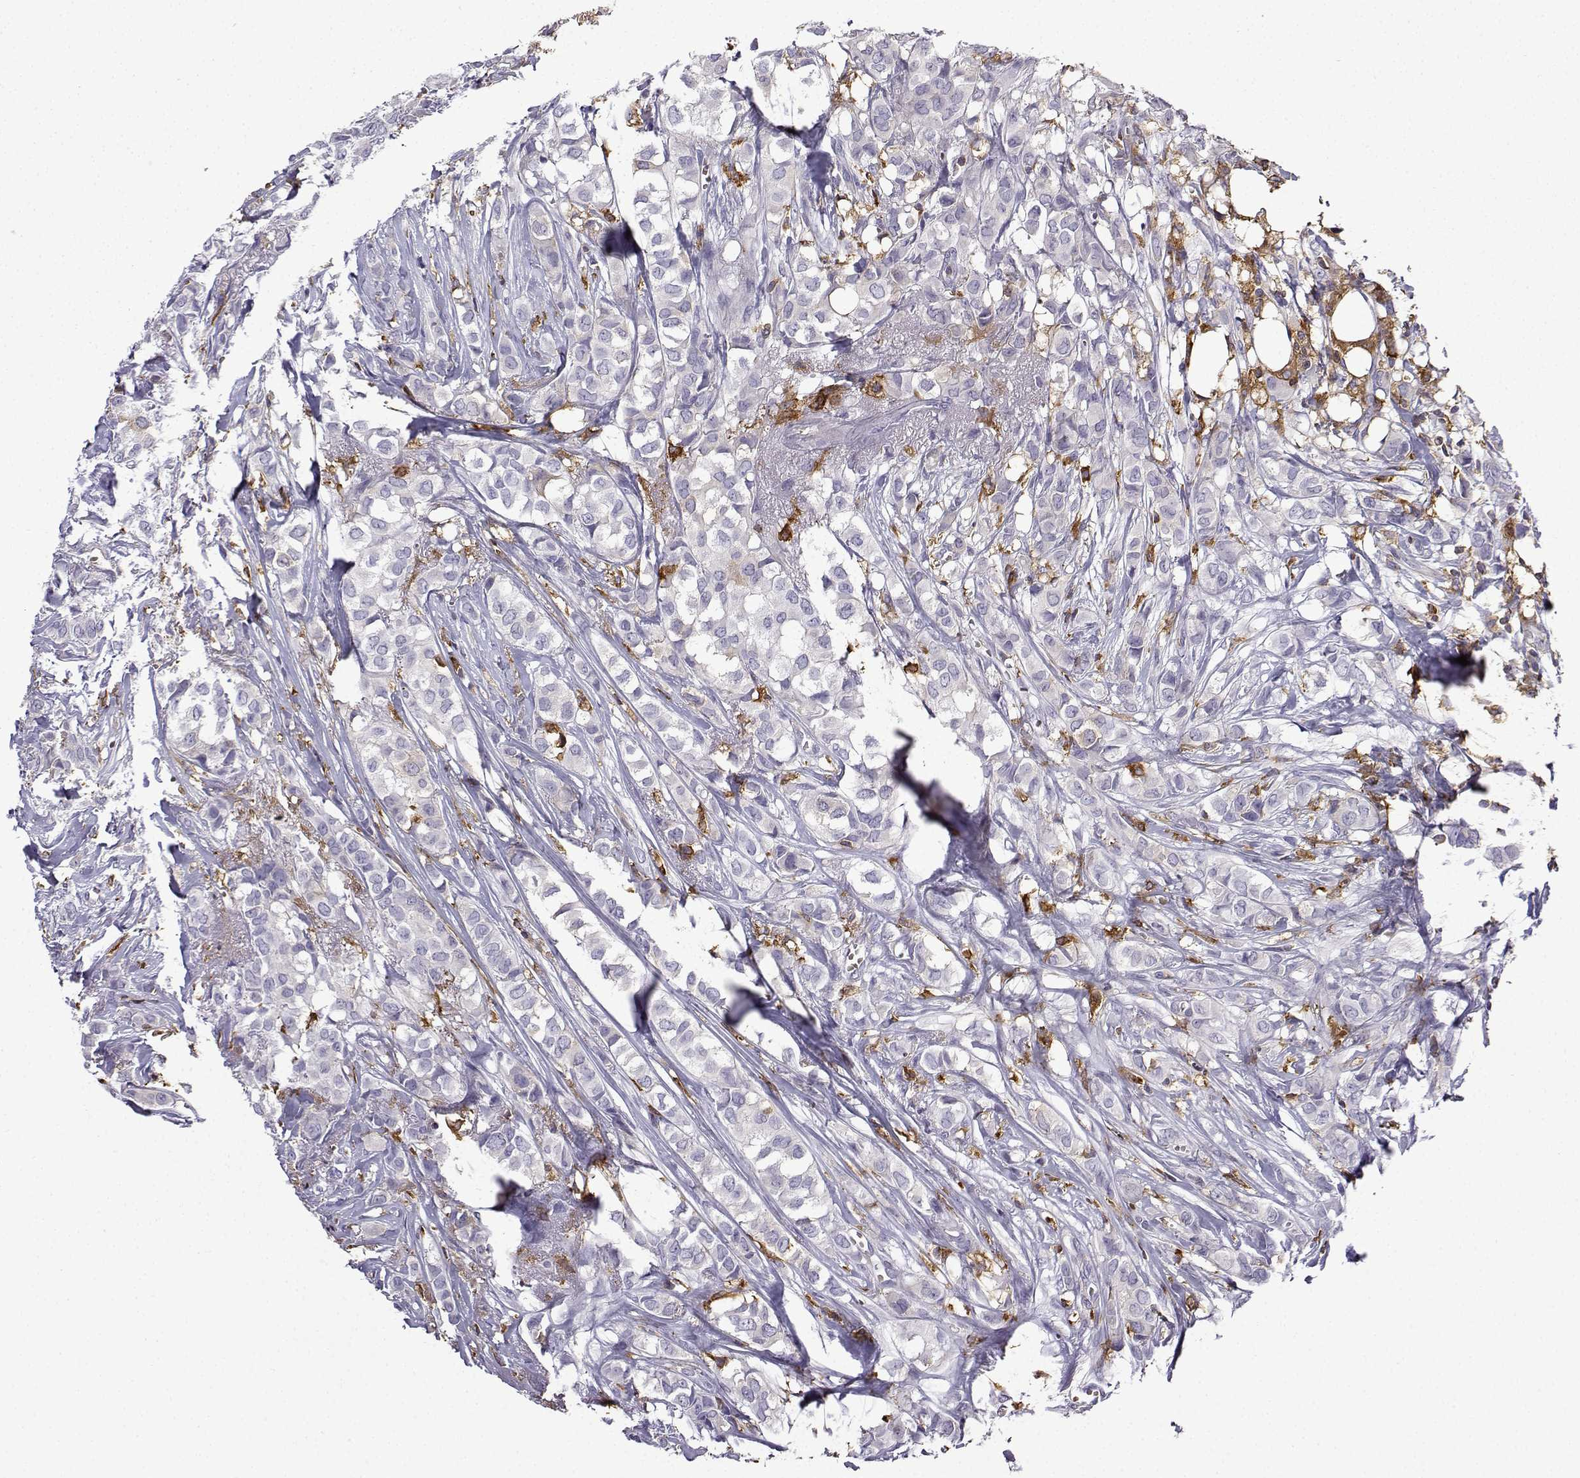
{"staining": {"intensity": "negative", "quantity": "none", "location": "none"}, "tissue": "breast cancer", "cell_type": "Tumor cells", "image_type": "cancer", "snomed": [{"axis": "morphology", "description": "Duct carcinoma"}, {"axis": "topography", "description": "Breast"}], "caption": "This histopathology image is of breast invasive ductal carcinoma stained with IHC to label a protein in brown with the nuclei are counter-stained blue. There is no staining in tumor cells. Brightfield microscopy of immunohistochemistry (IHC) stained with DAB (3,3'-diaminobenzidine) (brown) and hematoxylin (blue), captured at high magnification.", "gene": "DOCK10", "patient": {"sex": "female", "age": 85}}